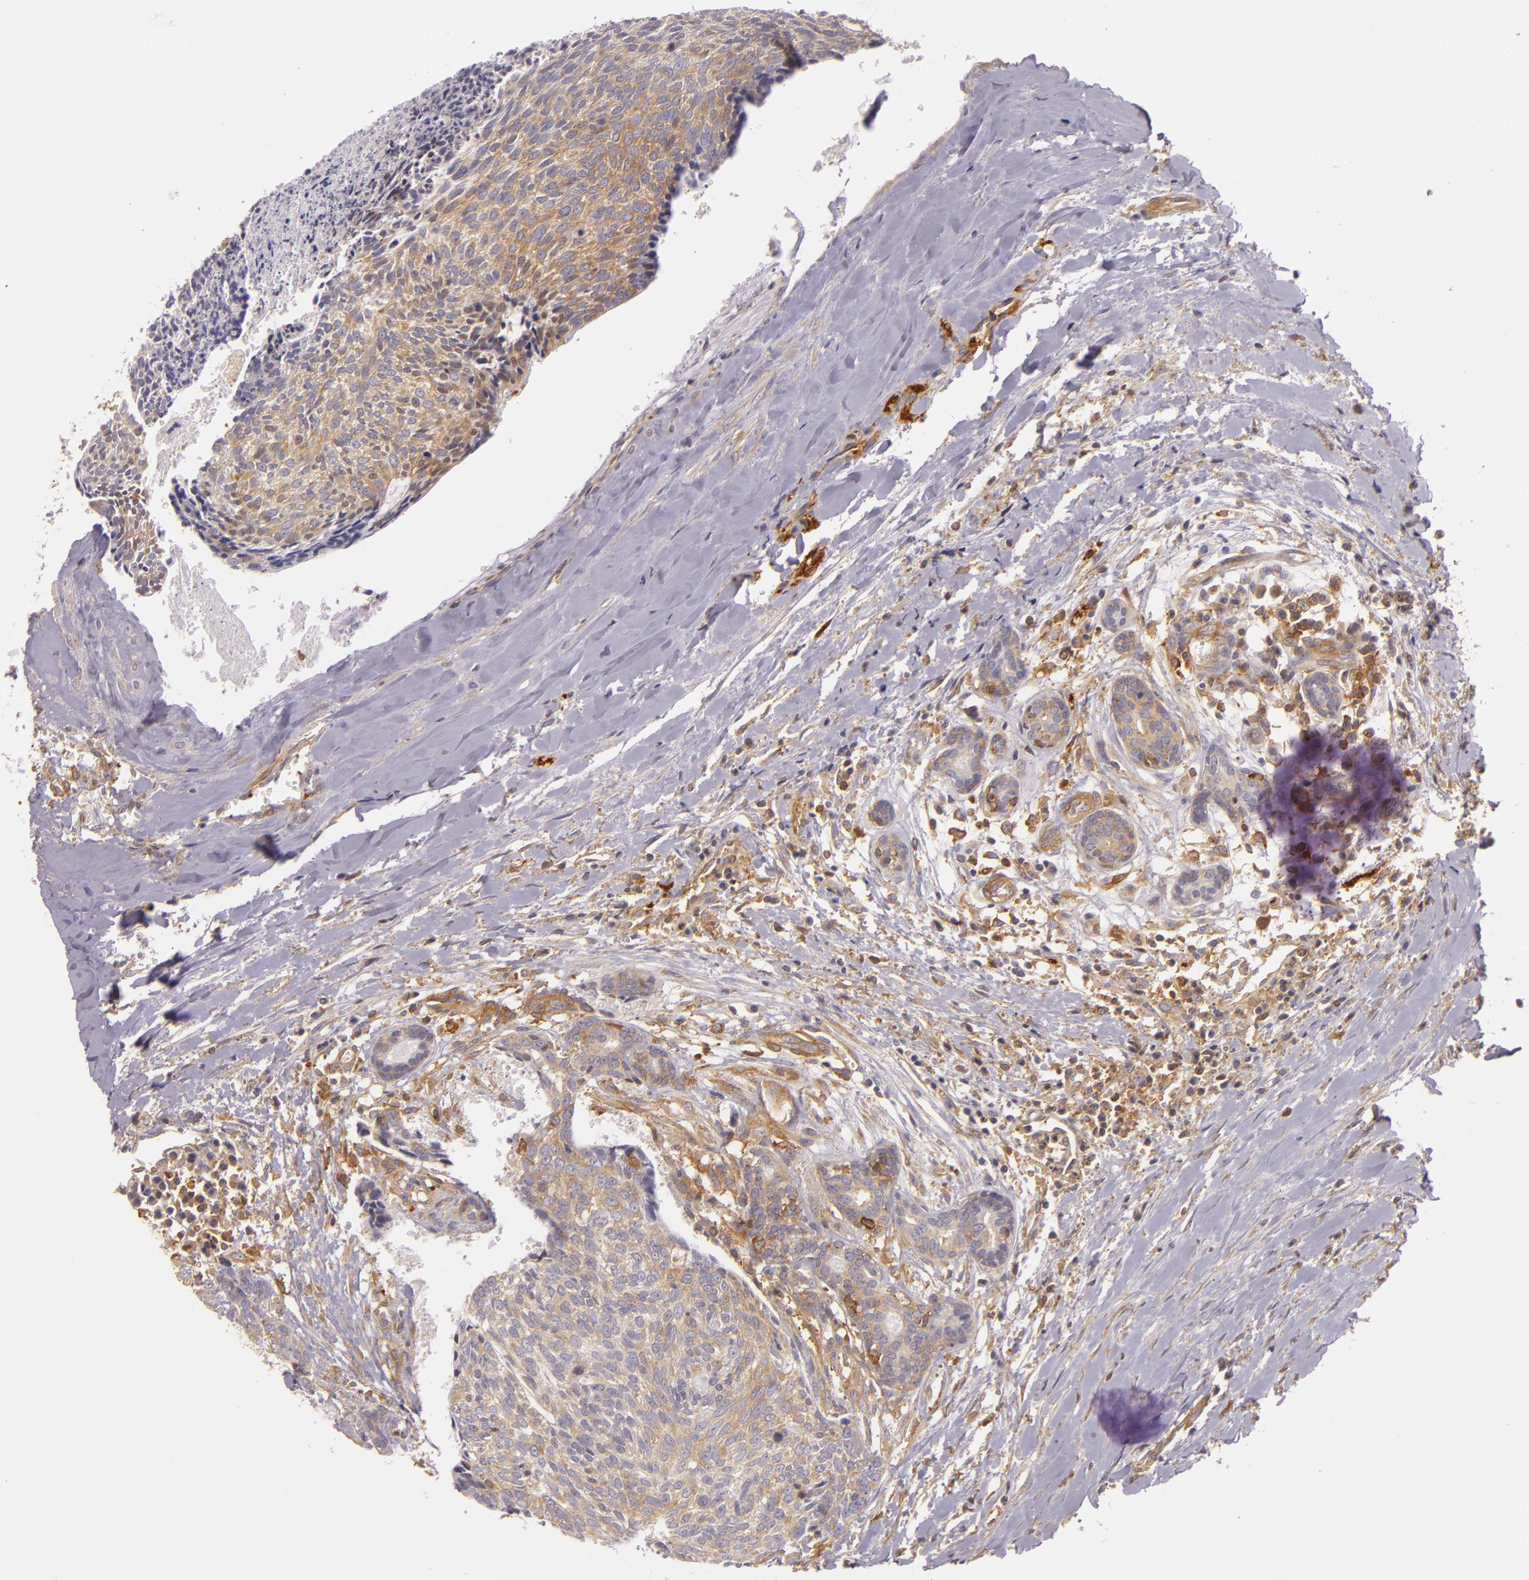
{"staining": {"intensity": "moderate", "quantity": ">75%", "location": "cytoplasmic/membranous"}, "tissue": "head and neck cancer", "cell_type": "Tumor cells", "image_type": "cancer", "snomed": [{"axis": "morphology", "description": "Squamous cell carcinoma, NOS"}, {"axis": "topography", "description": "Salivary gland"}, {"axis": "topography", "description": "Head-Neck"}], "caption": "Protein expression analysis of human head and neck squamous cell carcinoma reveals moderate cytoplasmic/membranous expression in about >75% of tumor cells.", "gene": "TLN1", "patient": {"sex": "male", "age": 70}}